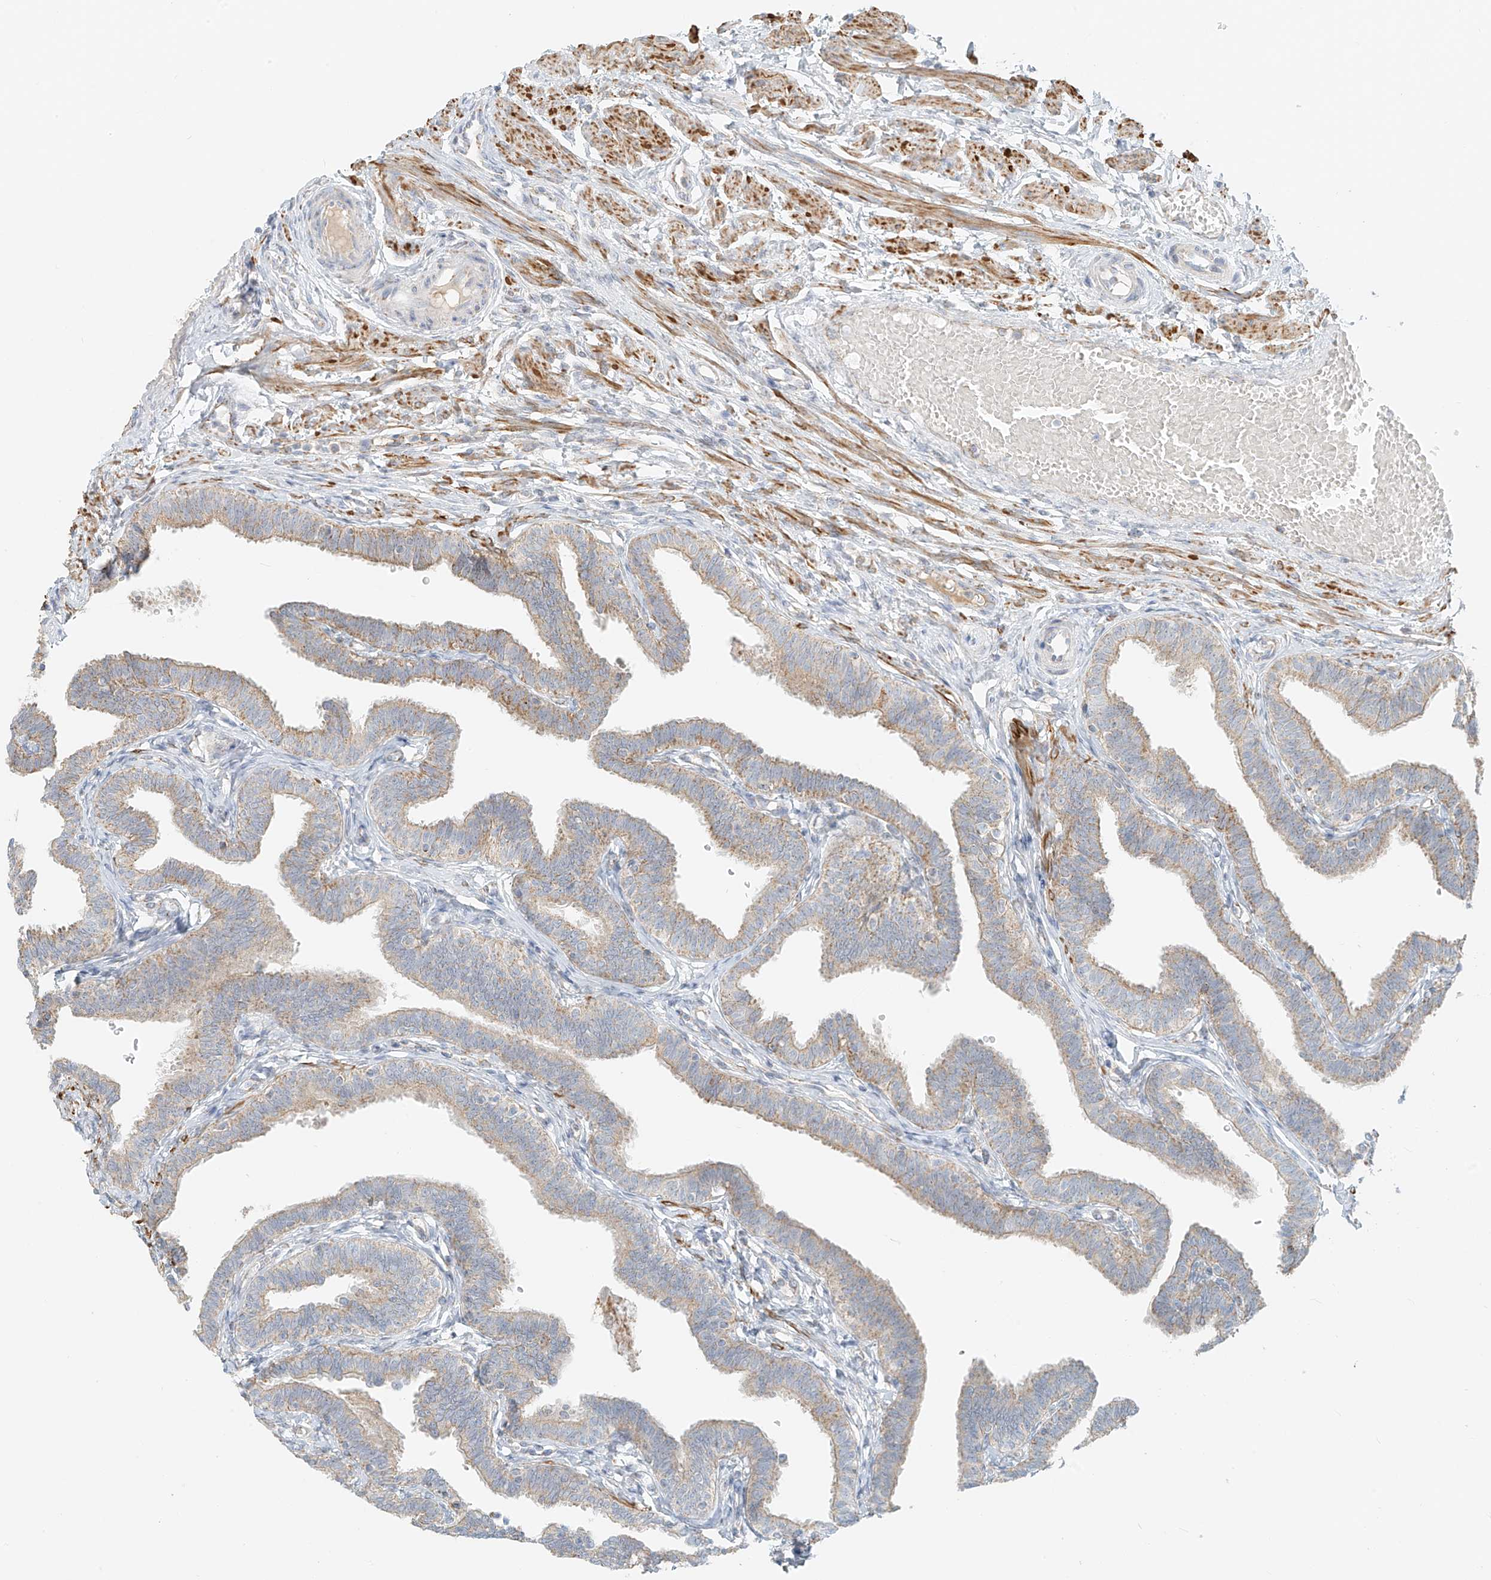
{"staining": {"intensity": "weak", "quantity": ">75%", "location": "cytoplasmic/membranous"}, "tissue": "fallopian tube", "cell_type": "Glandular cells", "image_type": "normal", "snomed": [{"axis": "morphology", "description": "Normal tissue, NOS"}, {"axis": "topography", "description": "Fallopian tube"}, {"axis": "topography", "description": "Ovary"}], "caption": "Unremarkable fallopian tube shows weak cytoplasmic/membranous staining in about >75% of glandular cells, visualized by immunohistochemistry.", "gene": "UST", "patient": {"sex": "female", "age": 23}}